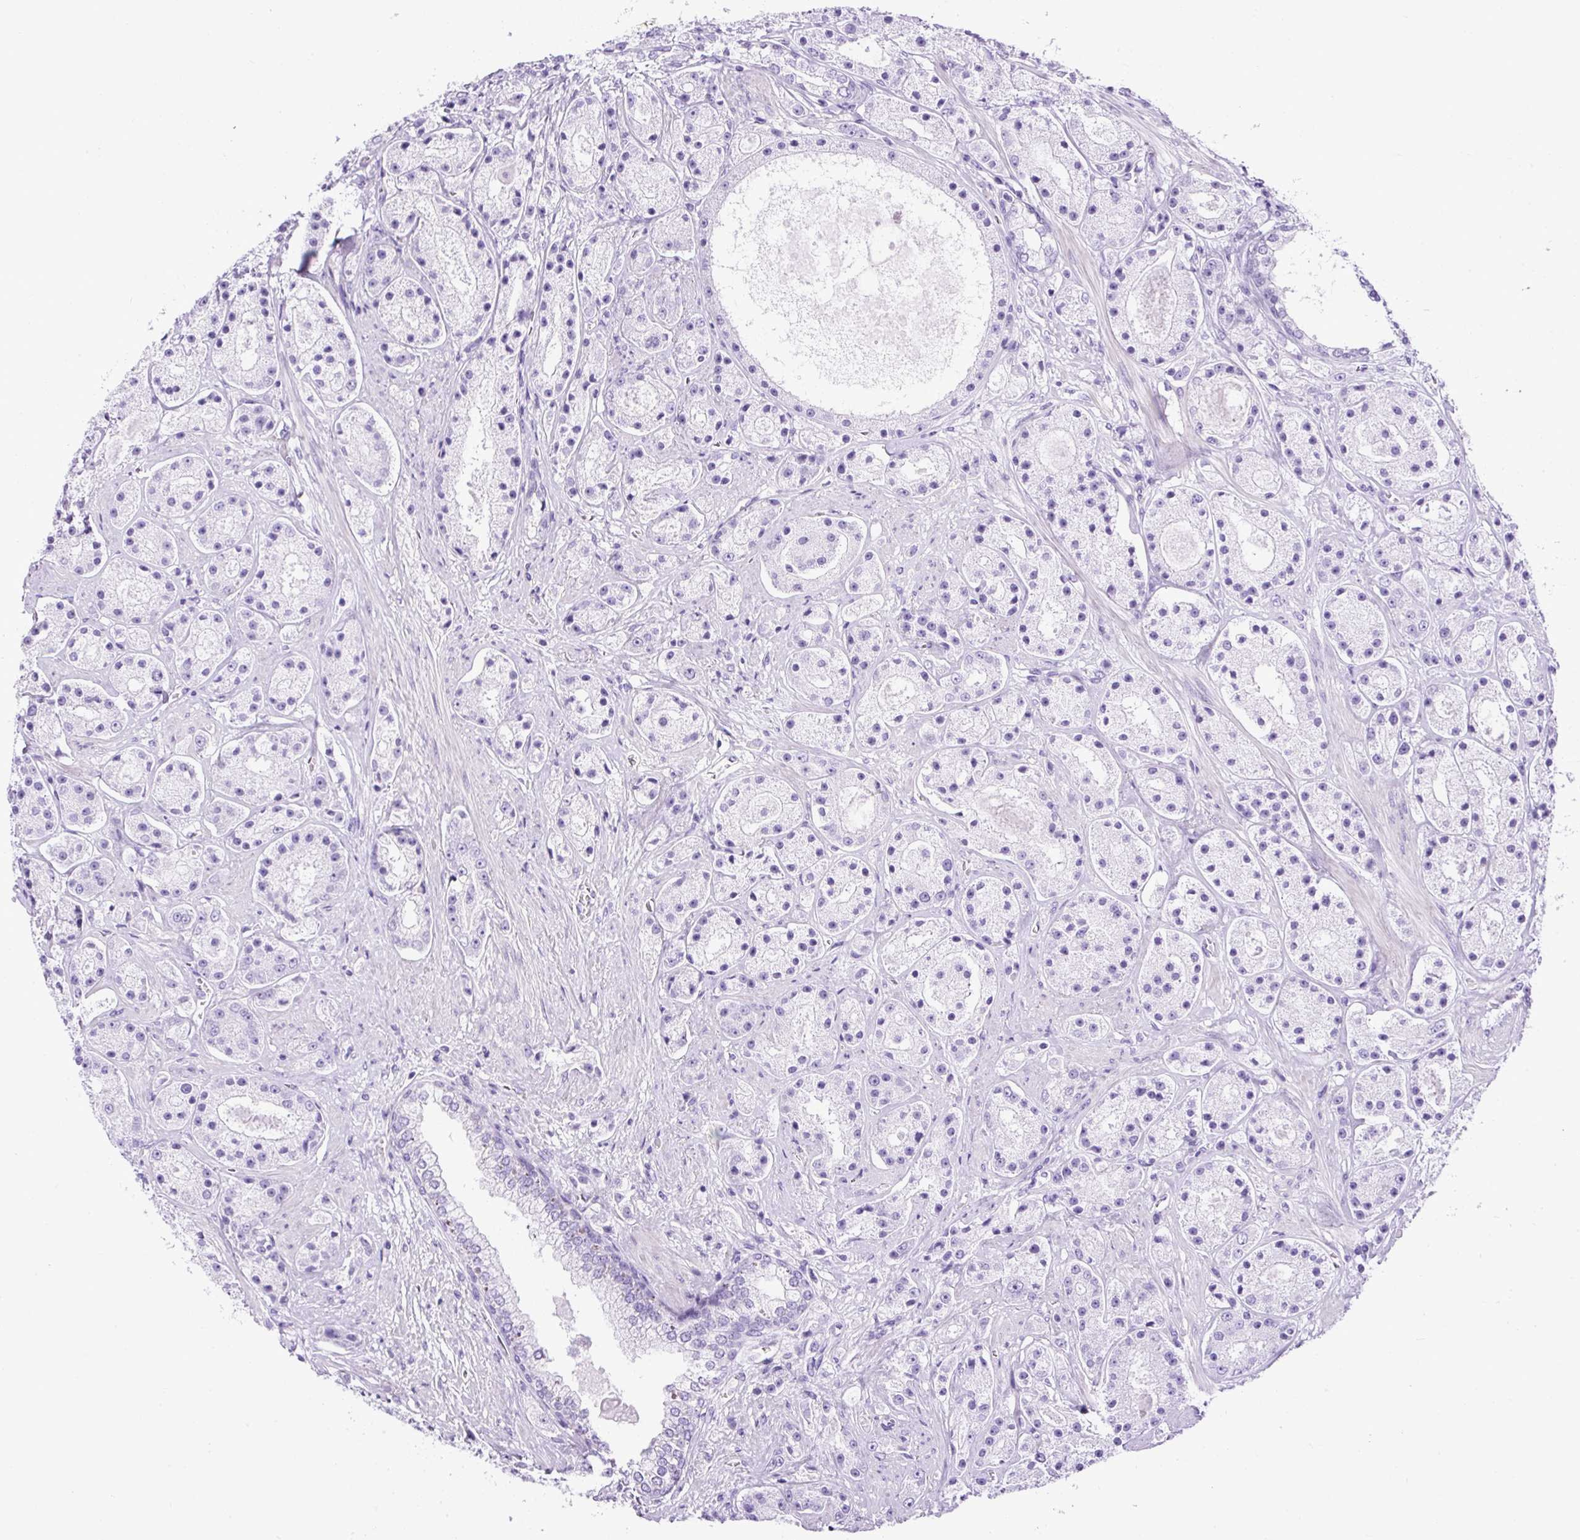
{"staining": {"intensity": "negative", "quantity": "none", "location": "none"}, "tissue": "prostate cancer", "cell_type": "Tumor cells", "image_type": "cancer", "snomed": [{"axis": "morphology", "description": "Adenocarcinoma, High grade"}, {"axis": "topography", "description": "Prostate"}], "caption": "The image displays no staining of tumor cells in adenocarcinoma (high-grade) (prostate).", "gene": "UPP1", "patient": {"sex": "male", "age": 67}}